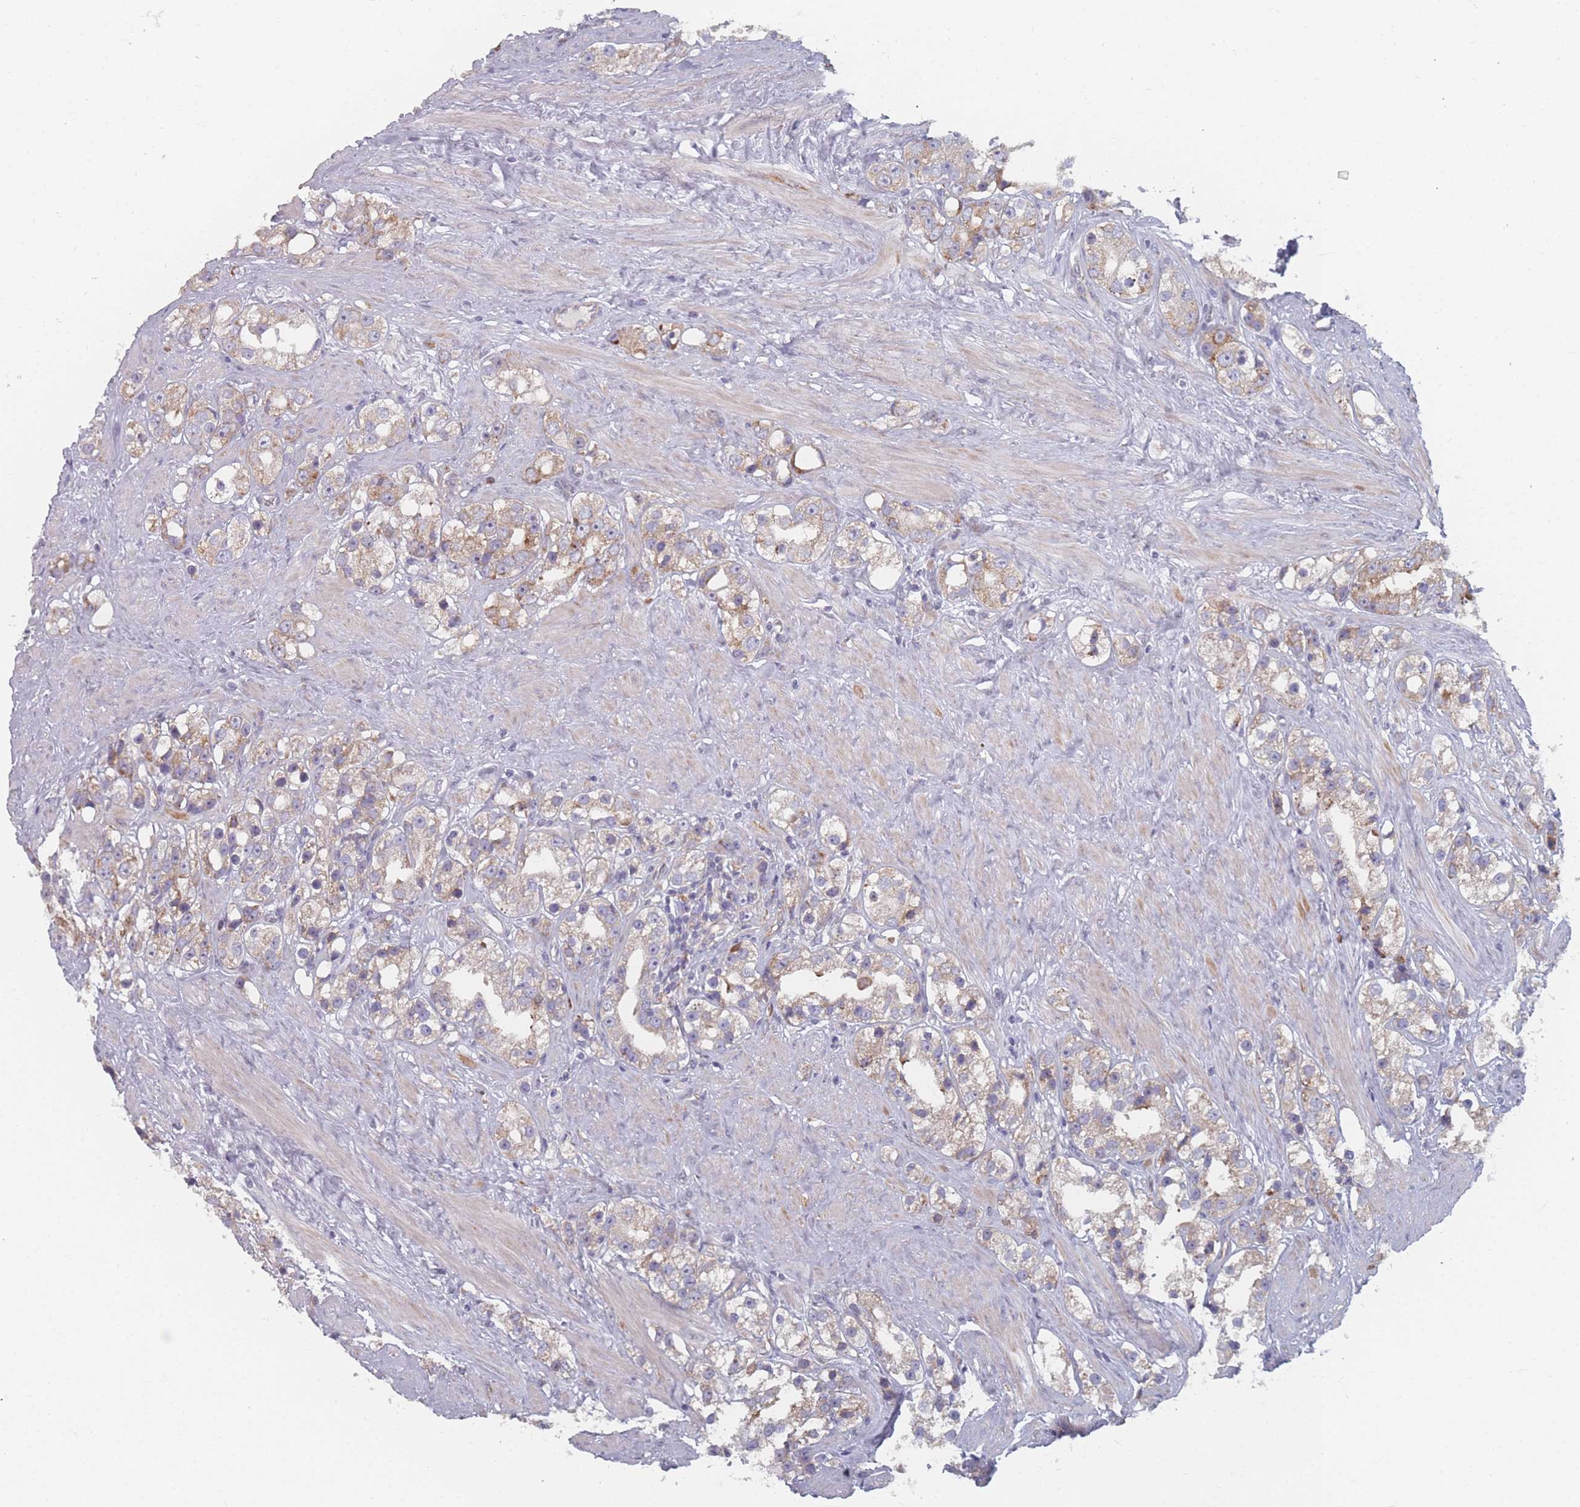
{"staining": {"intensity": "moderate", "quantity": "25%-75%", "location": "cytoplasmic/membranous"}, "tissue": "prostate cancer", "cell_type": "Tumor cells", "image_type": "cancer", "snomed": [{"axis": "morphology", "description": "Adenocarcinoma, NOS"}, {"axis": "topography", "description": "Prostate"}], "caption": "Moderate cytoplasmic/membranous expression is present in about 25%-75% of tumor cells in prostate cancer.", "gene": "CACNG5", "patient": {"sex": "male", "age": 79}}